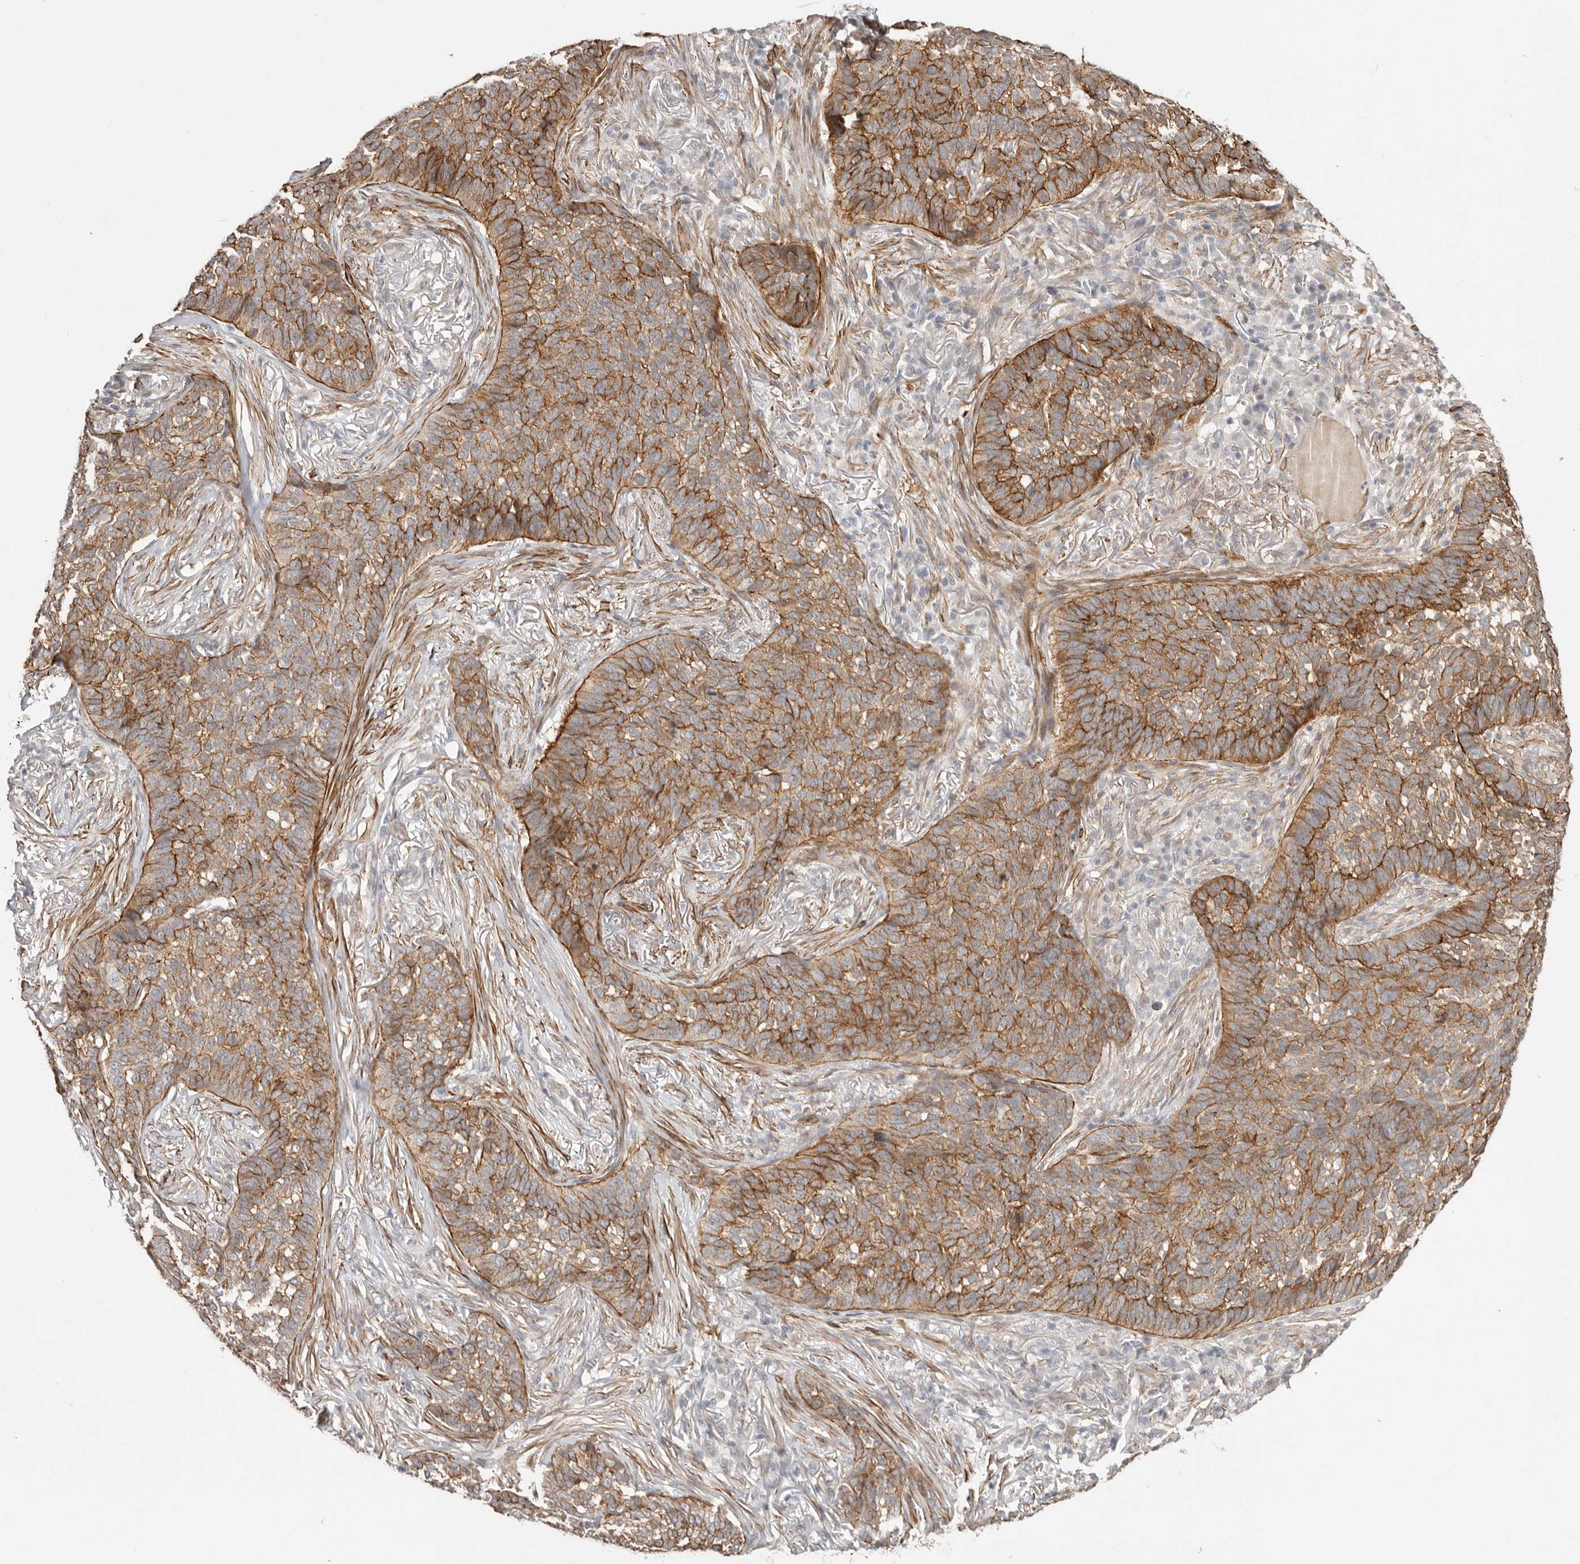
{"staining": {"intensity": "moderate", "quantity": ">75%", "location": "cytoplasmic/membranous"}, "tissue": "skin cancer", "cell_type": "Tumor cells", "image_type": "cancer", "snomed": [{"axis": "morphology", "description": "Basal cell carcinoma"}, {"axis": "topography", "description": "Skin"}], "caption": "This image exhibits immunohistochemistry staining of basal cell carcinoma (skin), with medium moderate cytoplasmic/membranous expression in approximately >75% of tumor cells.", "gene": "SZT2", "patient": {"sex": "male", "age": 85}}